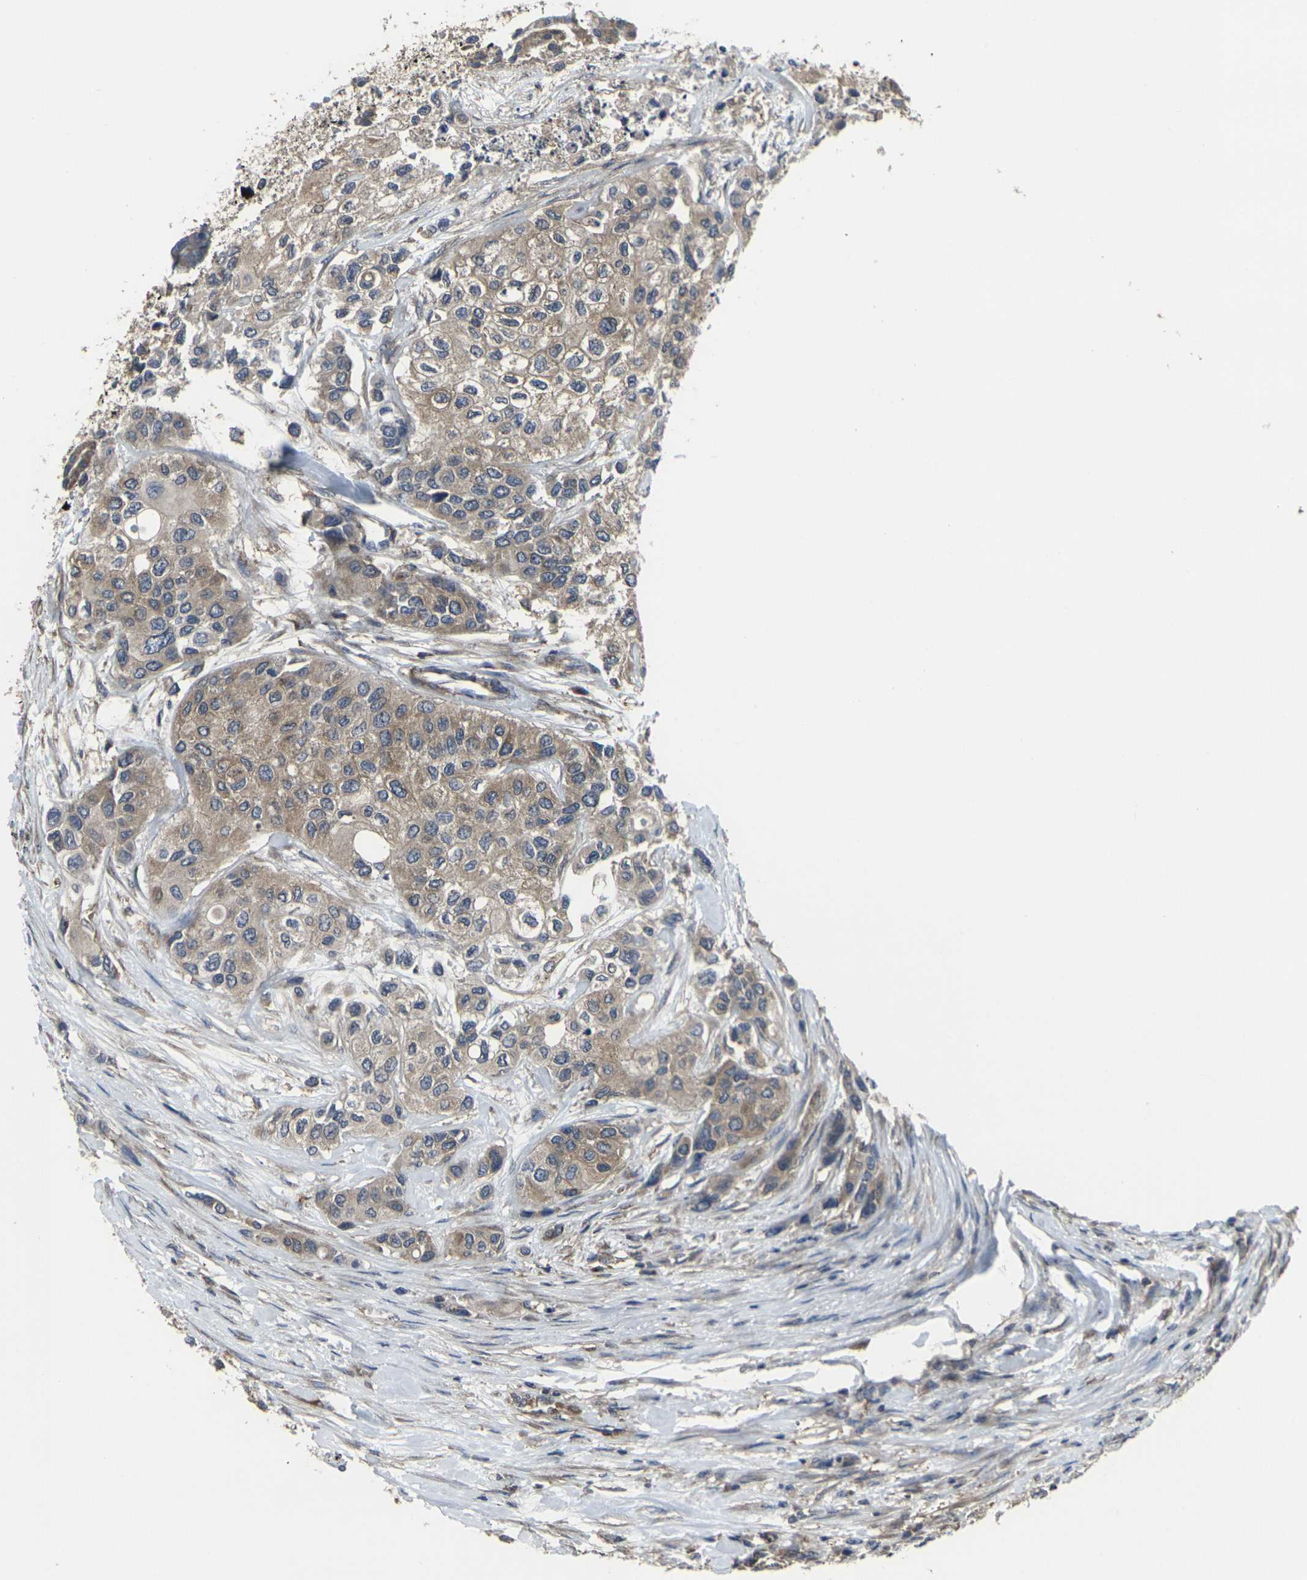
{"staining": {"intensity": "moderate", "quantity": ">75%", "location": "cytoplasmic/membranous"}, "tissue": "urothelial cancer", "cell_type": "Tumor cells", "image_type": "cancer", "snomed": [{"axis": "morphology", "description": "Urothelial carcinoma, High grade"}, {"axis": "topography", "description": "Urinary bladder"}], "caption": "Brown immunohistochemical staining in human high-grade urothelial carcinoma displays moderate cytoplasmic/membranous positivity in approximately >75% of tumor cells. The protein of interest is stained brown, and the nuclei are stained in blue (DAB (3,3'-diaminobenzidine) IHC with brightfield microscopy, high magnification).", "gene": "PRKACB", "patient": {"sex": "female", "age": 56}}